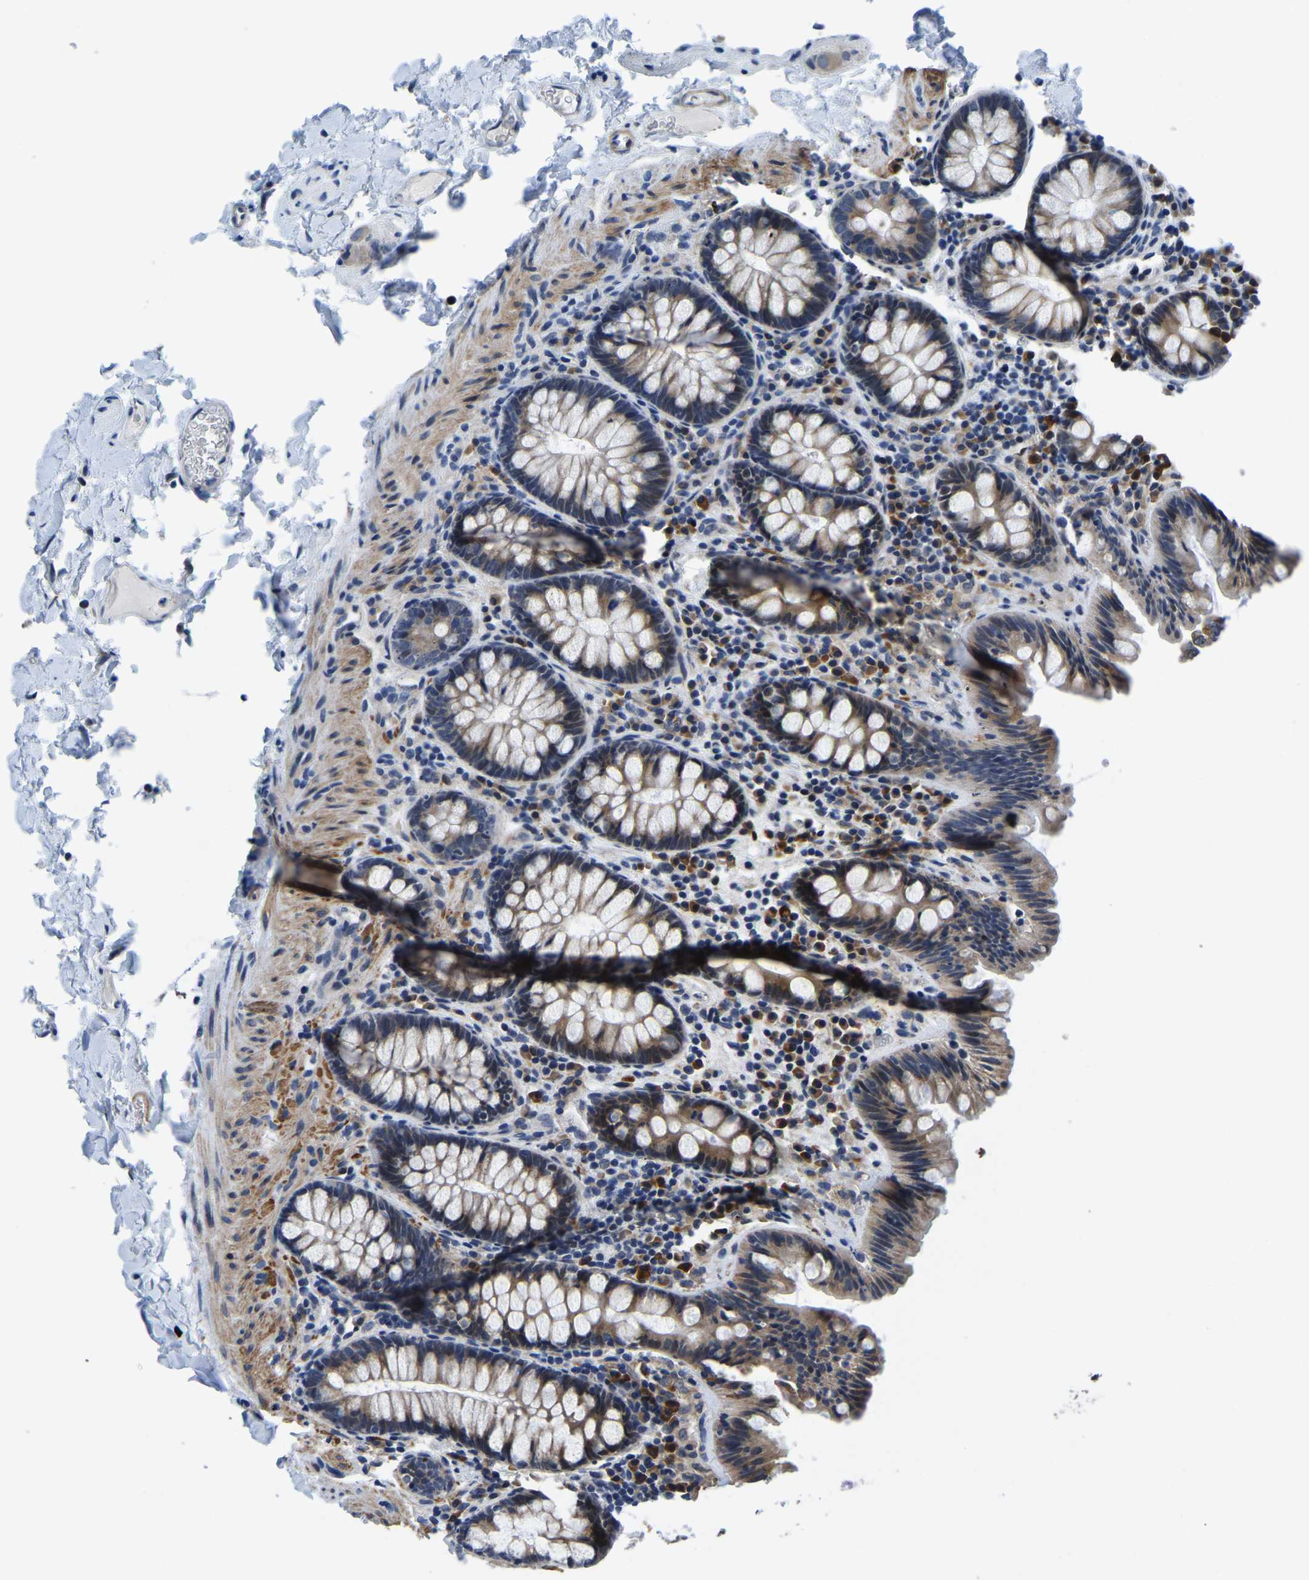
{"staining": {"intensity": "negative", "quantity": "none", "location": "none"}, "tissue": "colon", "cell_type": "Endothelial cells", "image_type": "normal", "snomed": [{"axis": "morphology", "description": "Normal tissue, NOS"}, {"axis": "topography", "description": "Colon"}], "caption": "This is a histopathology image of immunohistochemistry (IHC) staining of benign colon, which shows no staining in endothelial cells. (DAB (3,3'-diaminobenzidine) immunohistochemistry (IHC) visualized using brightfield microscopy, high magnification).", "gene": "LIAS", "patient": {"sex": "female", "age": 80}}